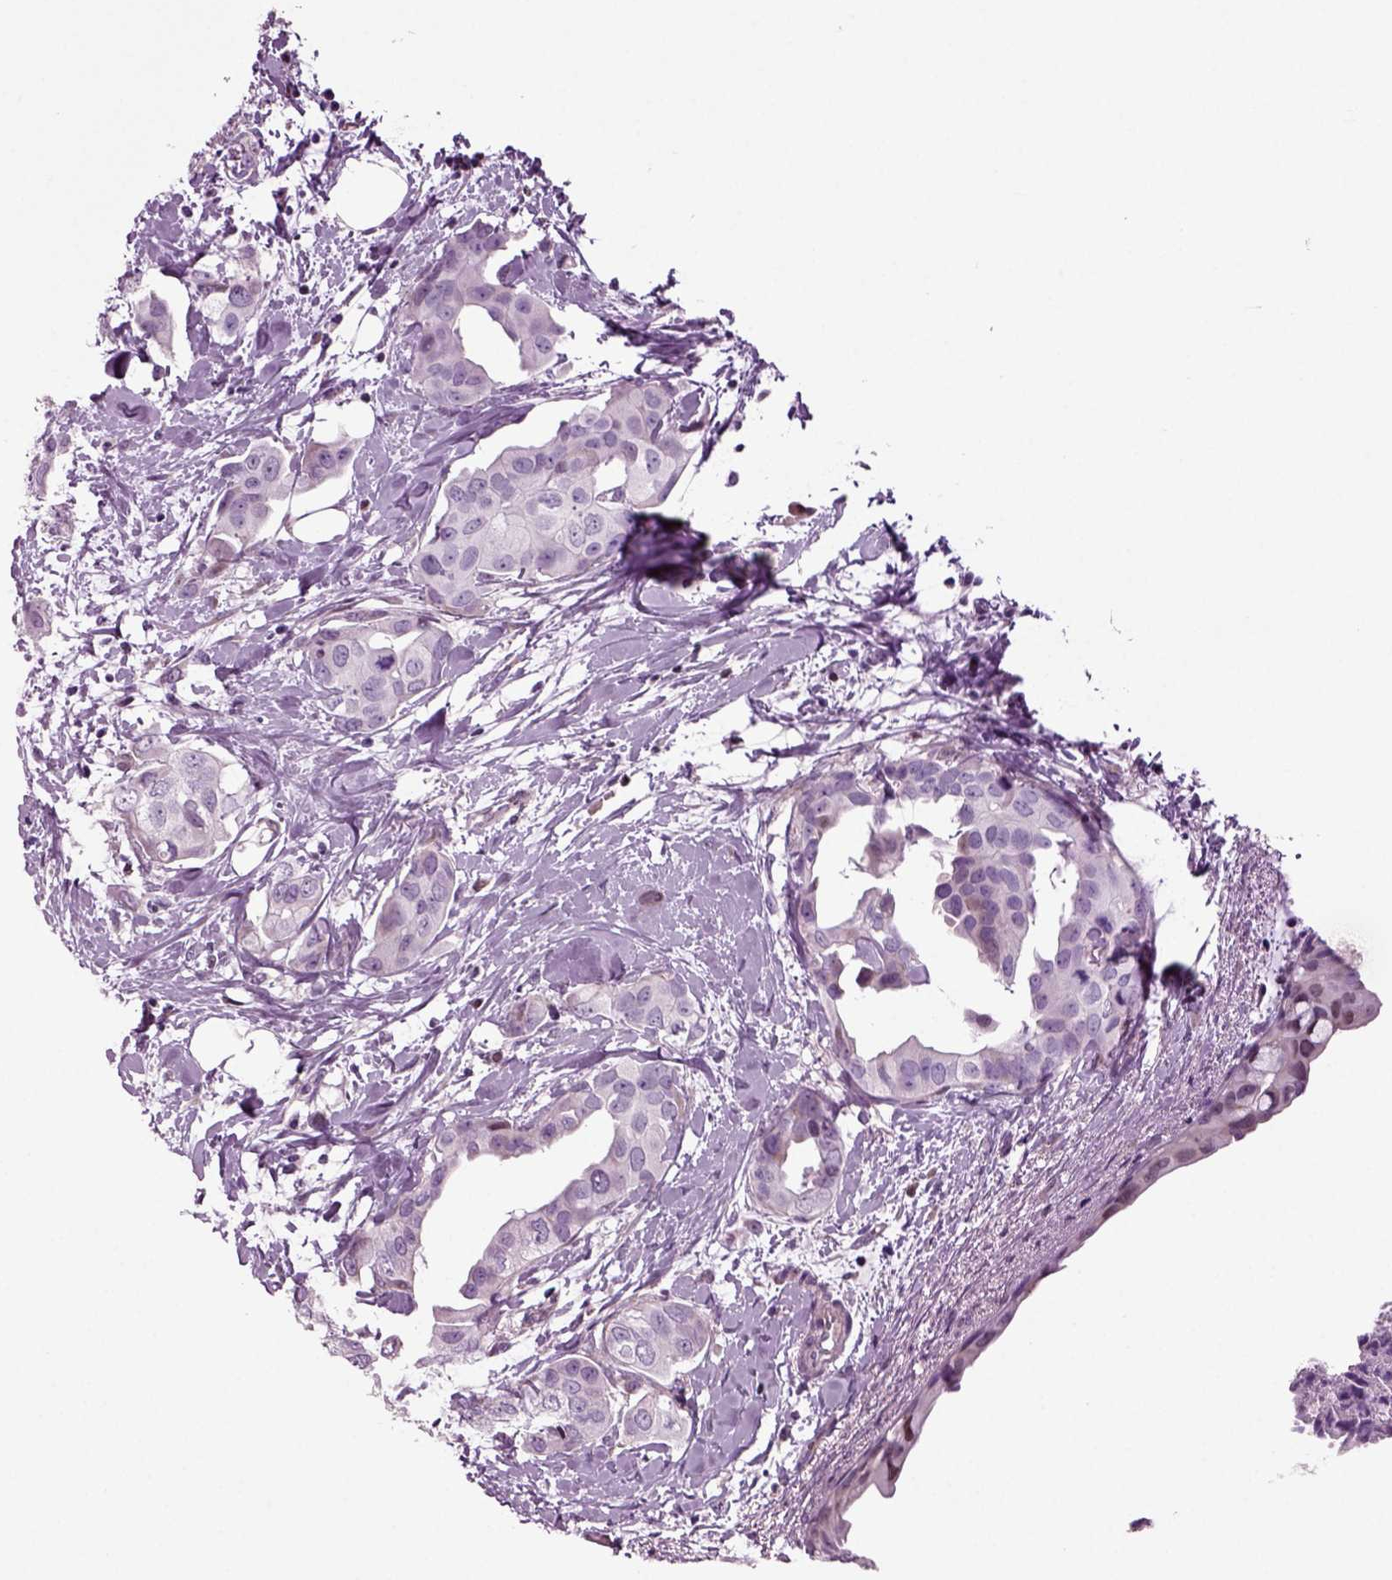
{"staining": {"intensity": "negative", "quantity": "none", "location": "none"}, "tissue": "breast cancer", "cell_type": "Tumor cells", "image_type": "cancer", "snomed": [{"axis": "morphology", "description": "Normal tissue, NOS"}, {"axis": "morphology", "description": "Duct carcinoma"}, {"axis": "topography", "description": "Breast"}], "caption": "IHC of breast cancer (infiltrating ductal carcinoma) shows no positivity in tumor cells.", "gene": "ARID3A", "patient": {"sex": "female", "age": 40}}